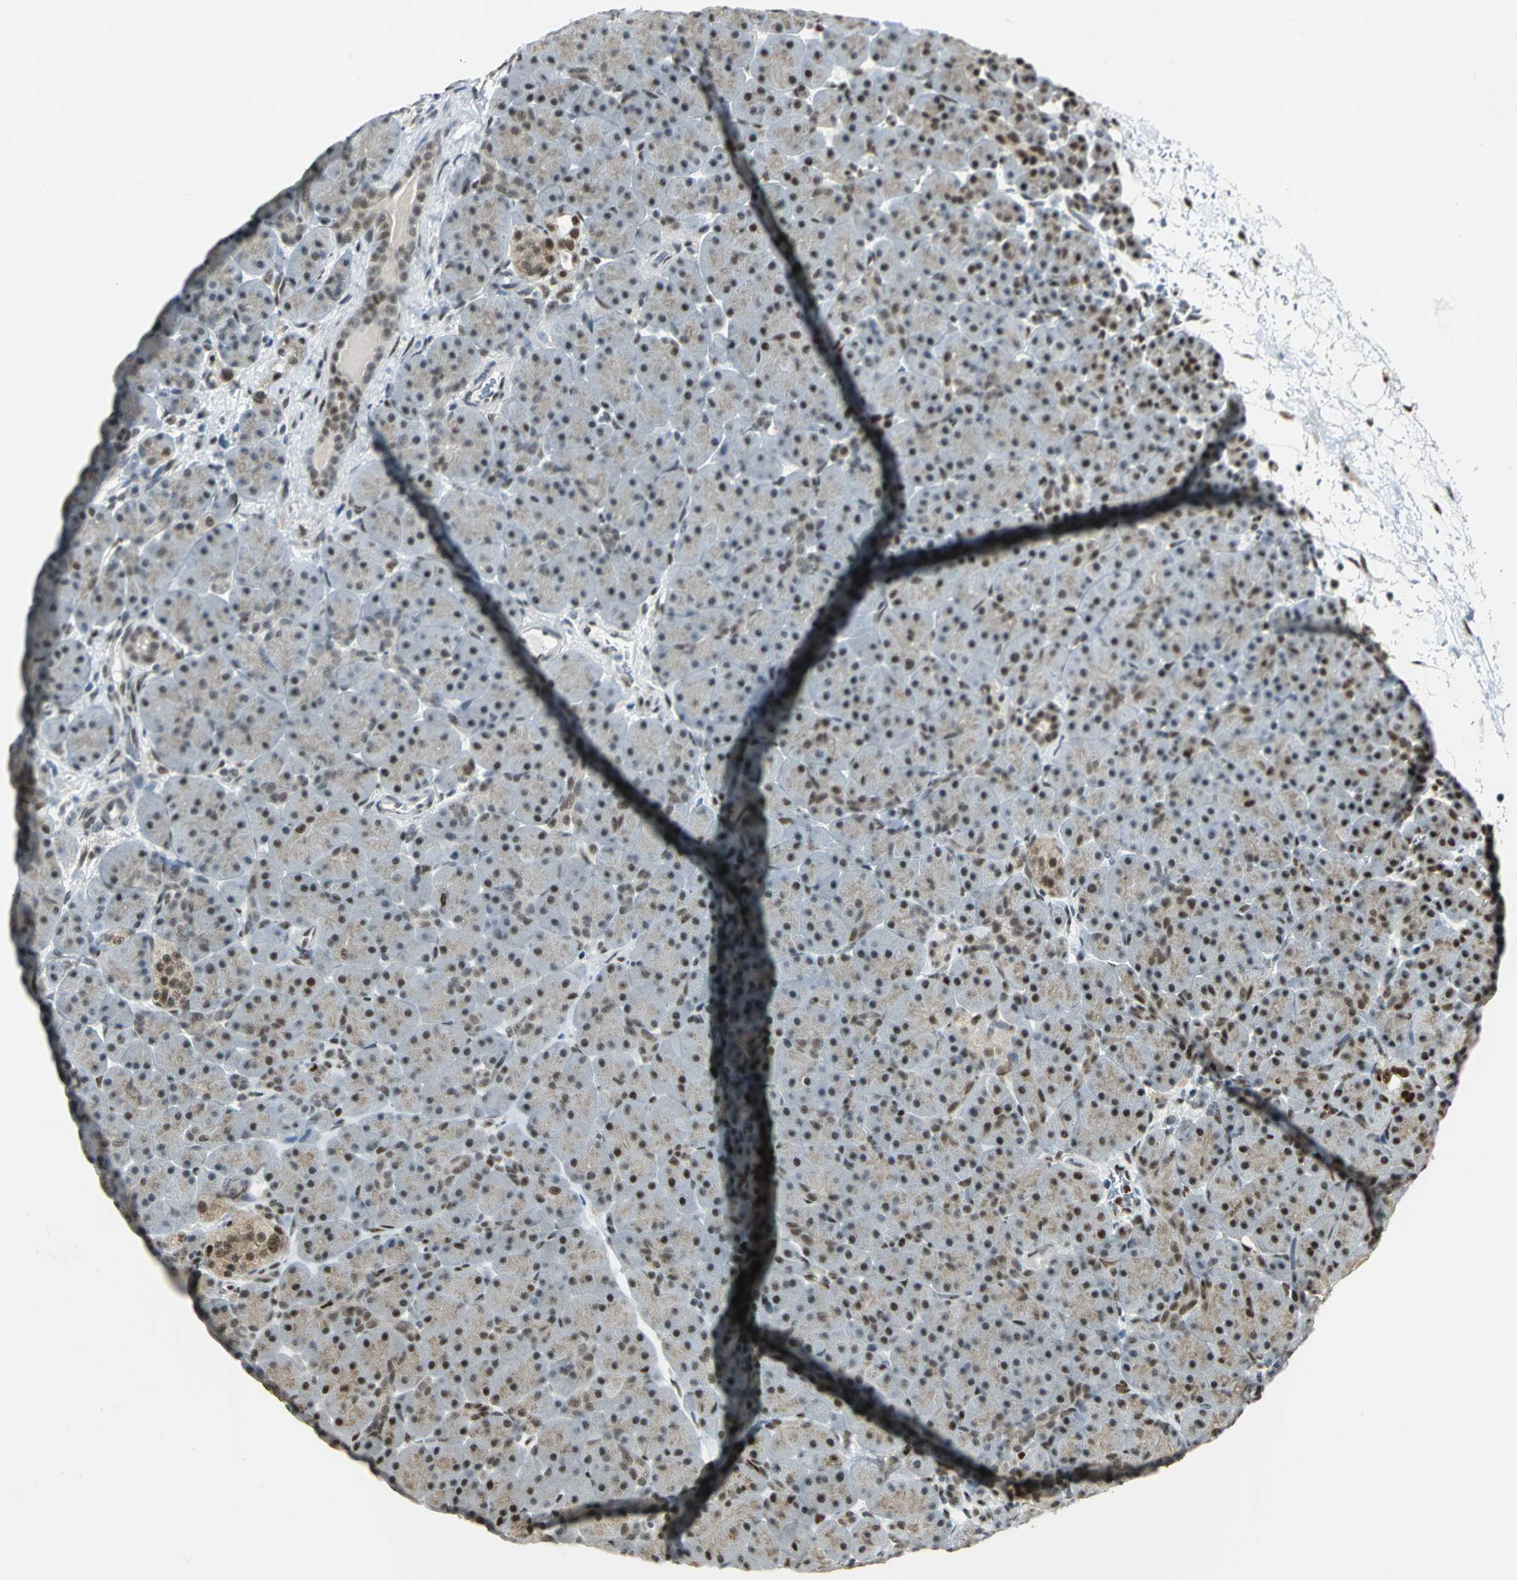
{"staining": {"intensity": "weak", "quantity": ">75%", "location": "cytoplasmic/membranous,nuclear"}, "tissue": "pancreas", "cell_type": "Exocrine glandular cells", "image_type": "normal", "snomed": [{"axis": "morphology", "description": "Normal tissue, NOS"}, {"axis": "topography", "description": "Pancreas"}], "caption": "Exocrine glandular cells exhibit low levels of weak cytoplasmic/membranous,nuclear positivity in about >75% of cells in unremarkable pancreas. Ihc stains the protein of interest in brown and the nuclei are stained blue.", "gene": "DDX5", "patient": {"sex": "male", "age": 66}}